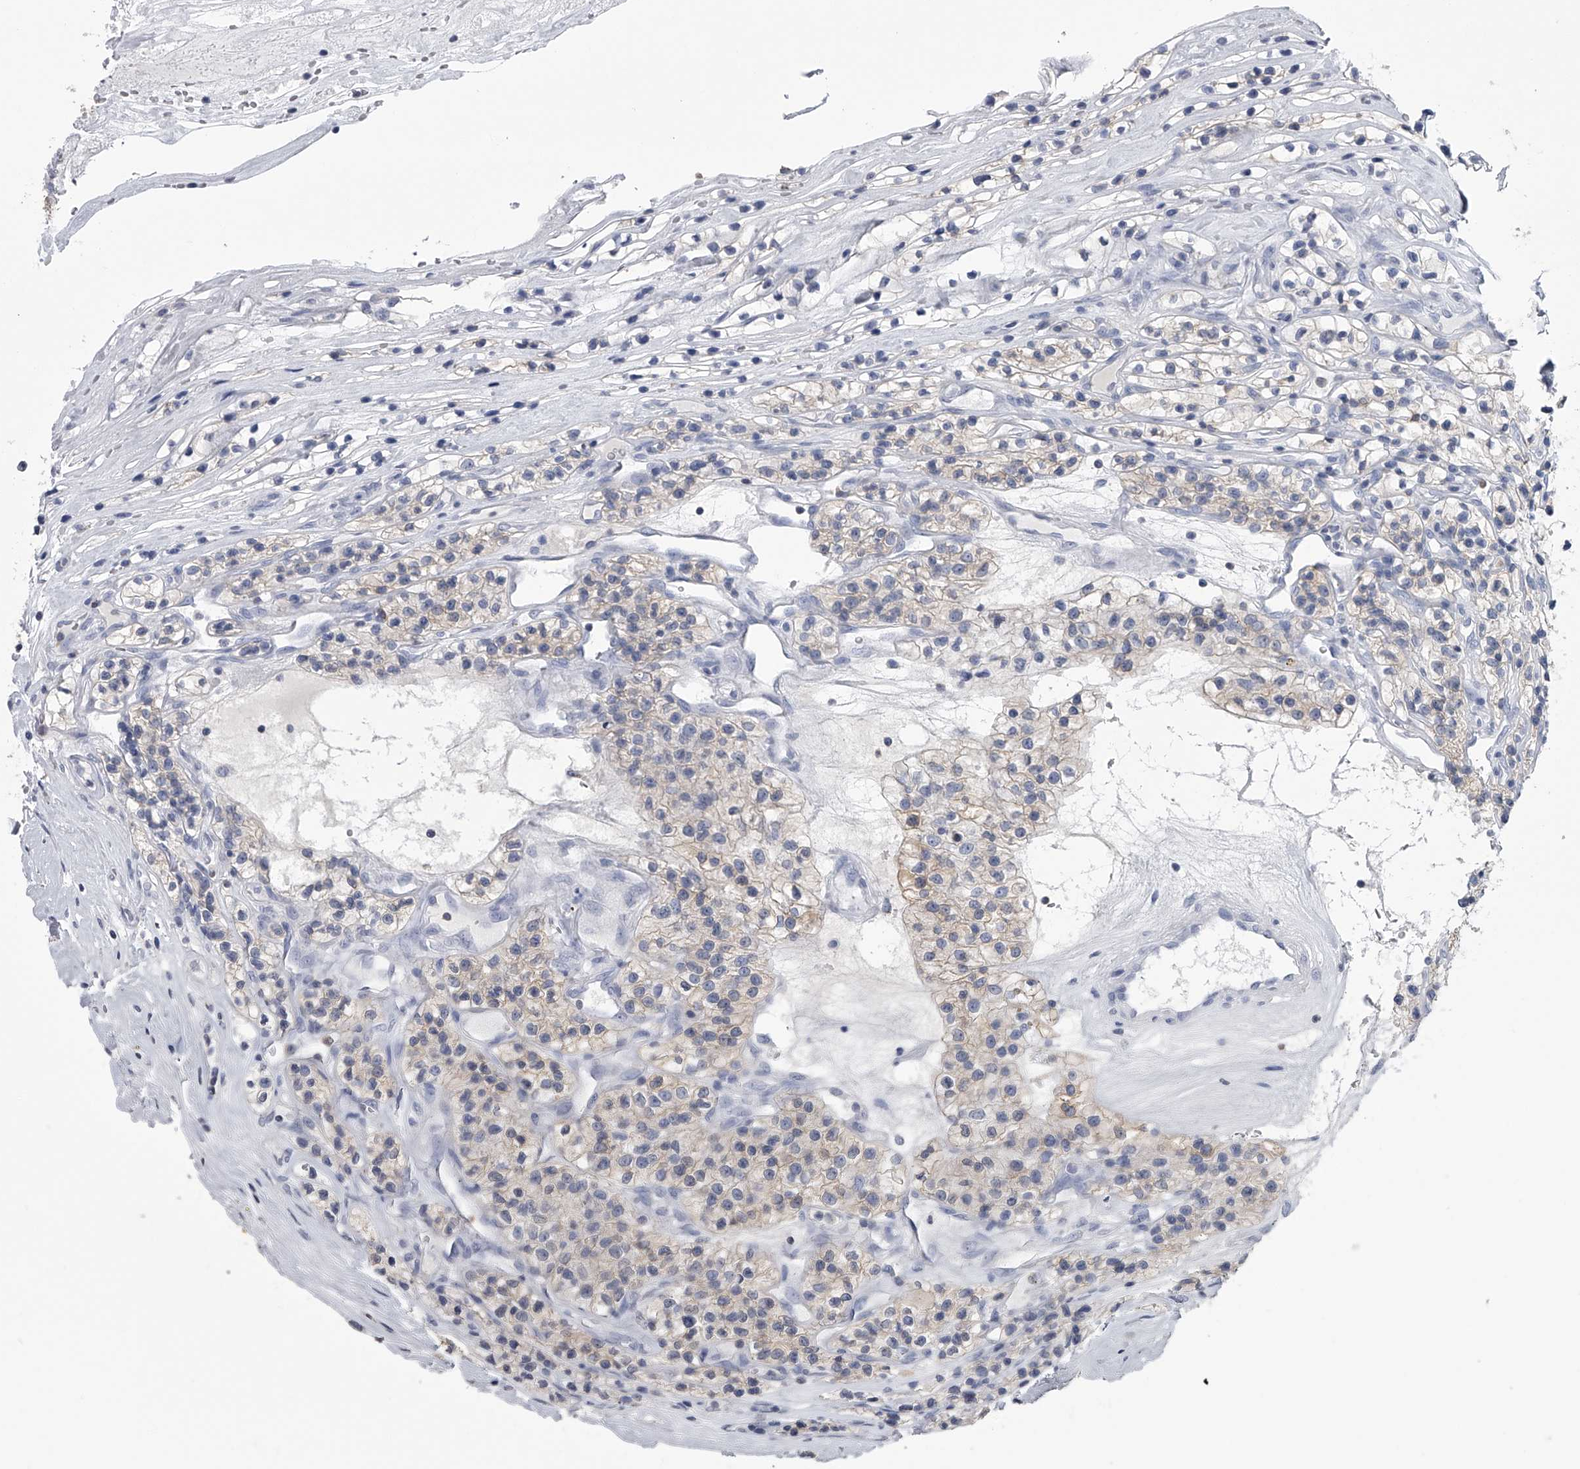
{"staining": {"intensity": "weak", "quantity": "<25%", "location": "cytoplasmic/membranous"}, "tissue": "renal cancer", "cell_type": "Tumor cells", "image_type": "cancer", "snomed": [{"axis": "morphology", "description": "Adenocarcinoma, NOS"}, {"axis": "topography", "description": "Kidney"}], "caption": "Photomicrograph shows no protein staining in tumor cells of renal adenocarcinoma tissue. Brightfield microscopy of immunohistochemistry stained with DAB (brown) and hematoxylin (blue), captured at high magnification.", "gene": "TASP1", "patient": {"sex": "female", "age": 57}}